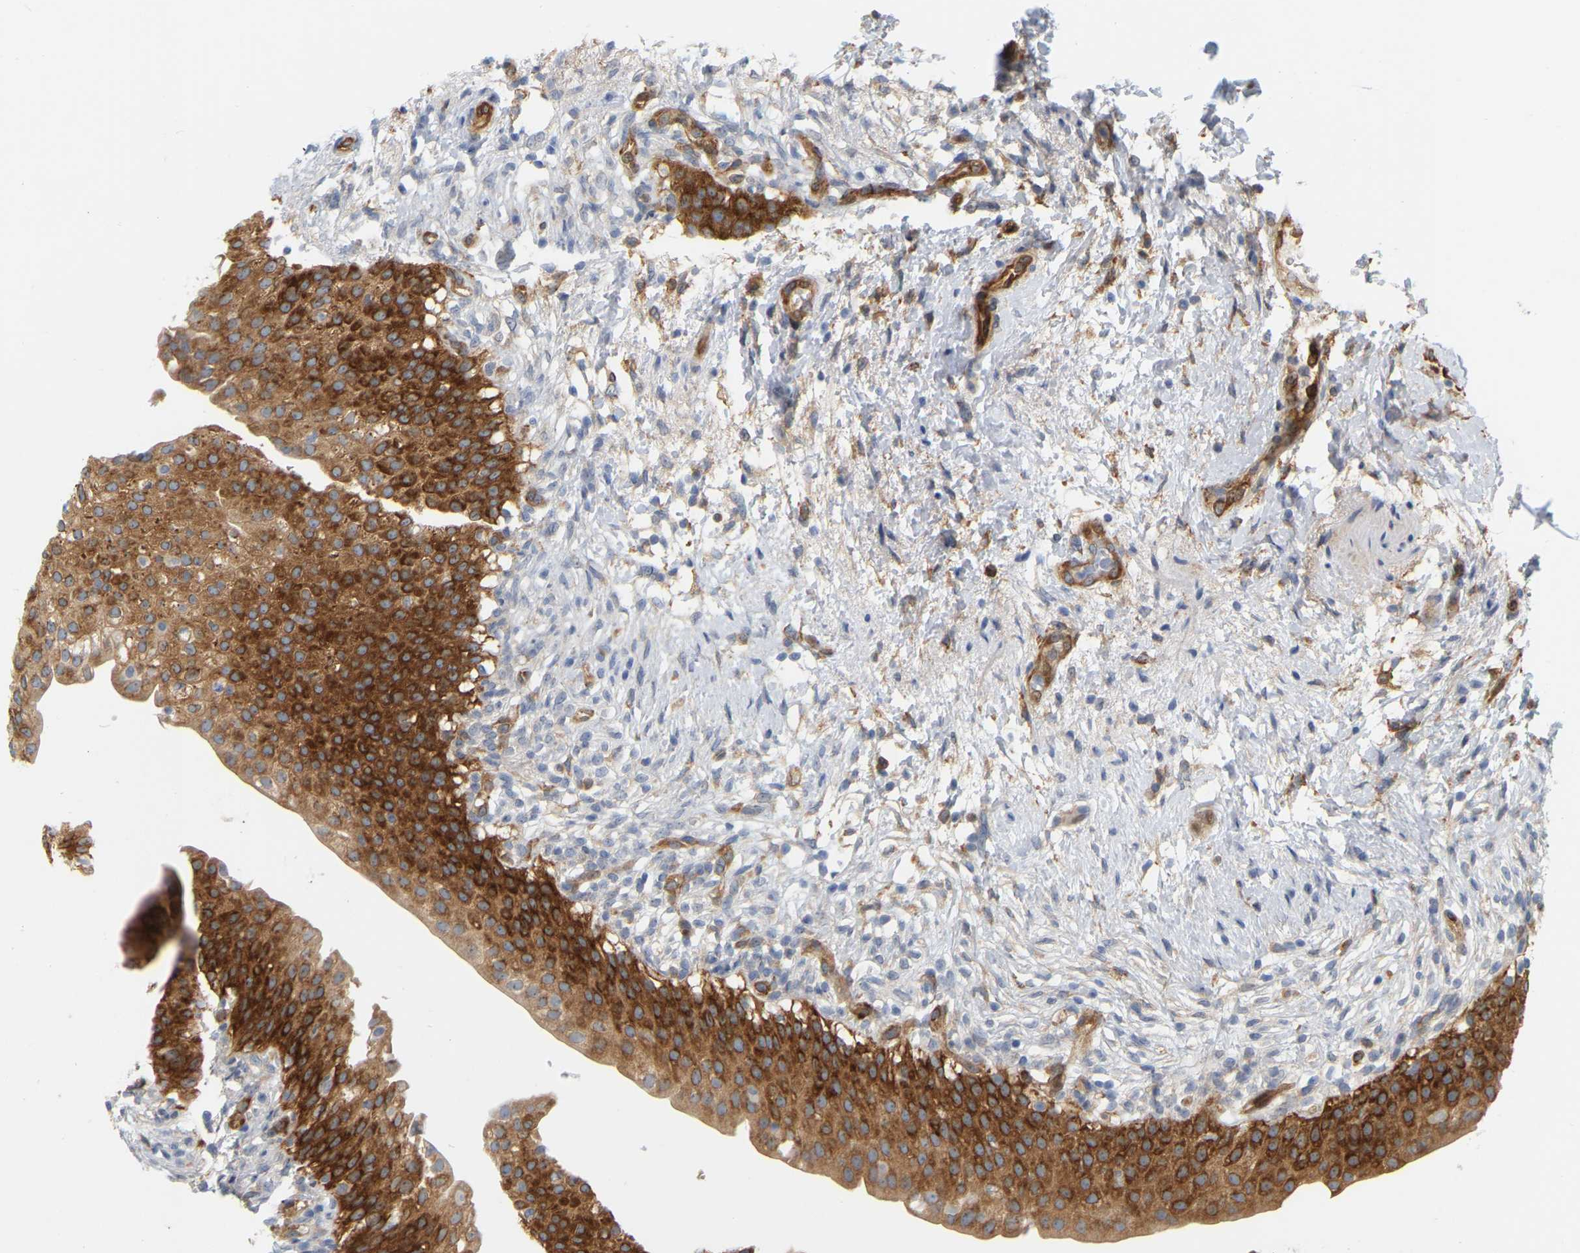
{"staining": {"intensity": "strong", "quantity": ">75%", "location": "cytoplasmic/membranous"}, "tissue": "urinary bladder", "cell_type": "Urothelial cells", "image_type": "normal", "snomed": [{"axis": "morphology", "description": "Normal tissue, NOS"}, {"axis": "topography", "description": "Urinary bladder"}], "caption": "Strong cytoplasmic/membranous positivity is present in approximately >75% of urothelial cells in benign urinary bladder.", "gene": "RAPH1", "patient": {"sex": "female", "age": 60}}